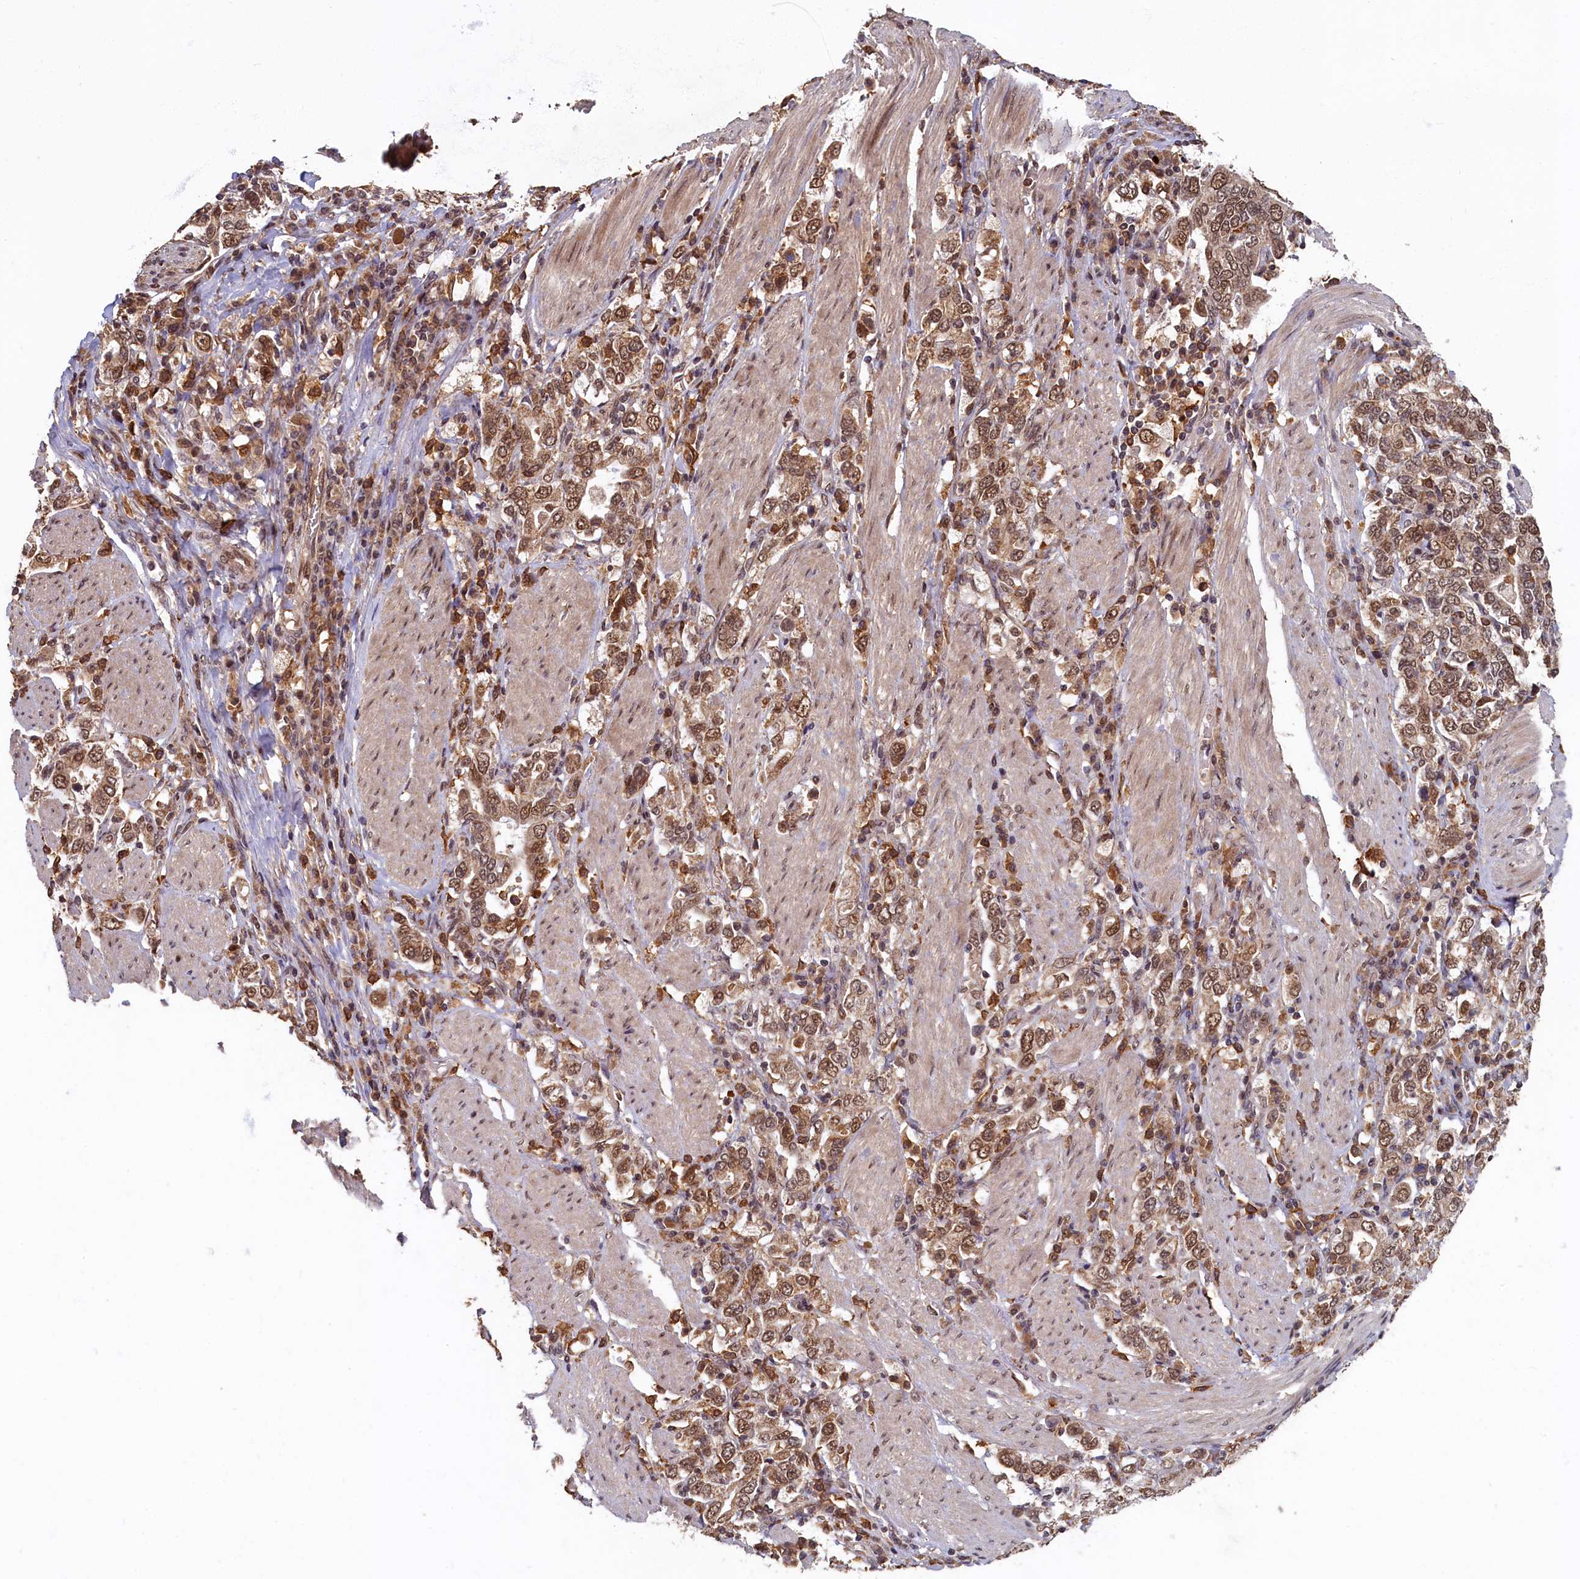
{"staining": {"intensity": "moderate", "quantity": ">75%", "location": "cytoplasmic/membranous,nuclear"}, "tissue": "stomach cancer", "cell_type": "Tumor cells", "image_type": "cancer", "snomed": [{"axis": "morphology", "description": "Adenocarcinoma, NOS"}, {"axis": "topography", "description": "Stomach, upper"}], "caption": "Stomach cancer (adenocarcinoma) was stained to show a protein in brown. There is medium levels of moderate cytoplasmic/membranous and nuclear positivity in about >75% of tumor cells. The protein is stained brown, and the nuclei are stained in blue (DAB IHC with brightfield microscopy, high magnification).", "gene": "BRCA1", "patient": {"sex": "male", "age": 62}}